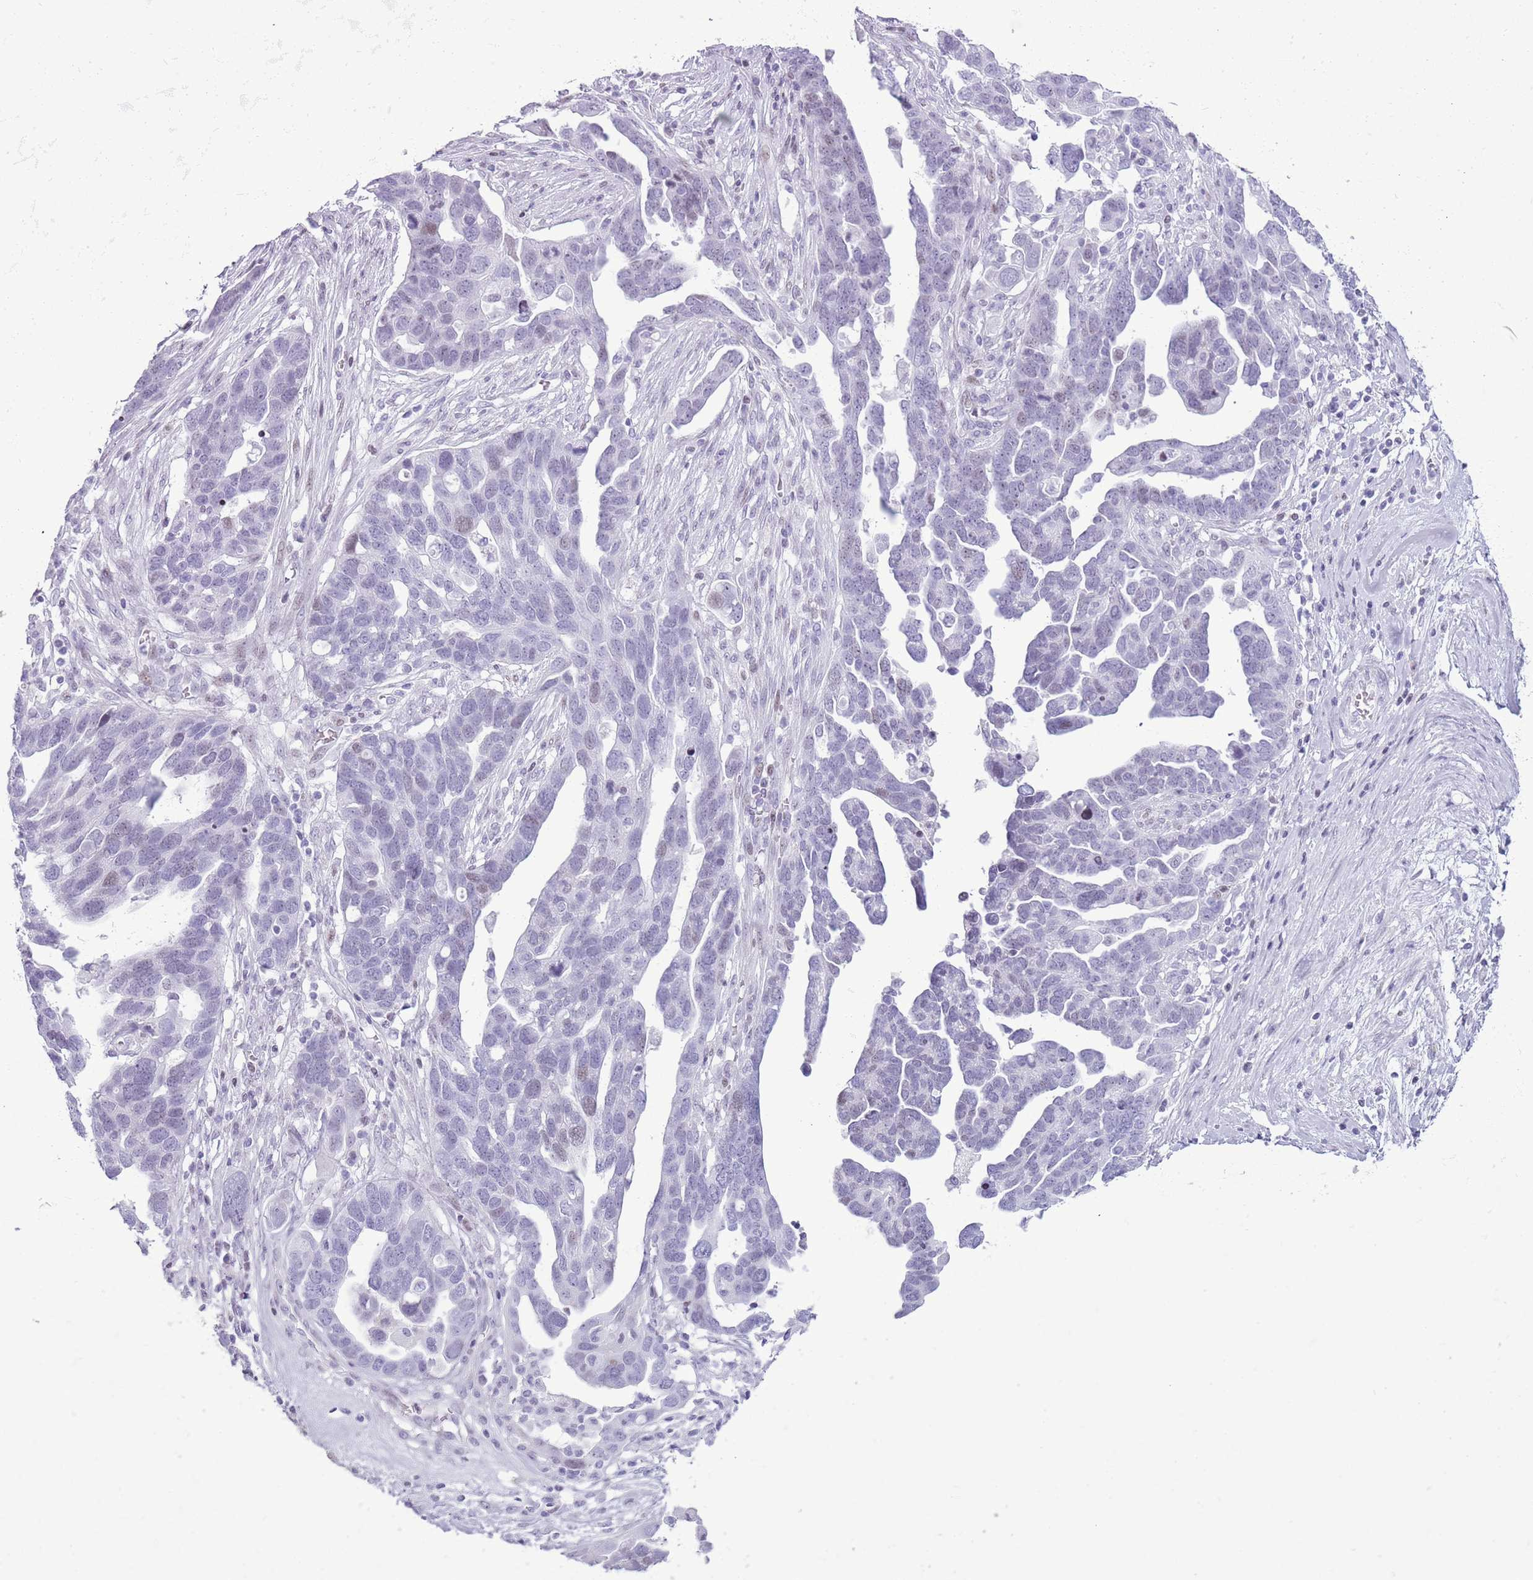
{"staining": {"intensity": "negative", "quantity": "none", "location": "none"}, "tissue": "ovarian cancer", "cell_type": "Tumor cells", "image_type": "cancer", "snomed": [{"axis": "morphology", "description": "Cystadenocarcinoma, serous, NOS"}, {"axis": "topography", "description": "Ovary"}], "caption": "A high-resolution histopathology image shows immunohistochemistry (IHC) staining of ovarian serous cystadenocarcinoma, which exhibits no significant staining in tumor cells. The staining is performed using DAB (3,3'-diaminobenzidine) brown chromogen with nuclei counter-stained in using hematoxylin.", "gene": "ASIP", "patient": {"sex": "female", "age": 54}}